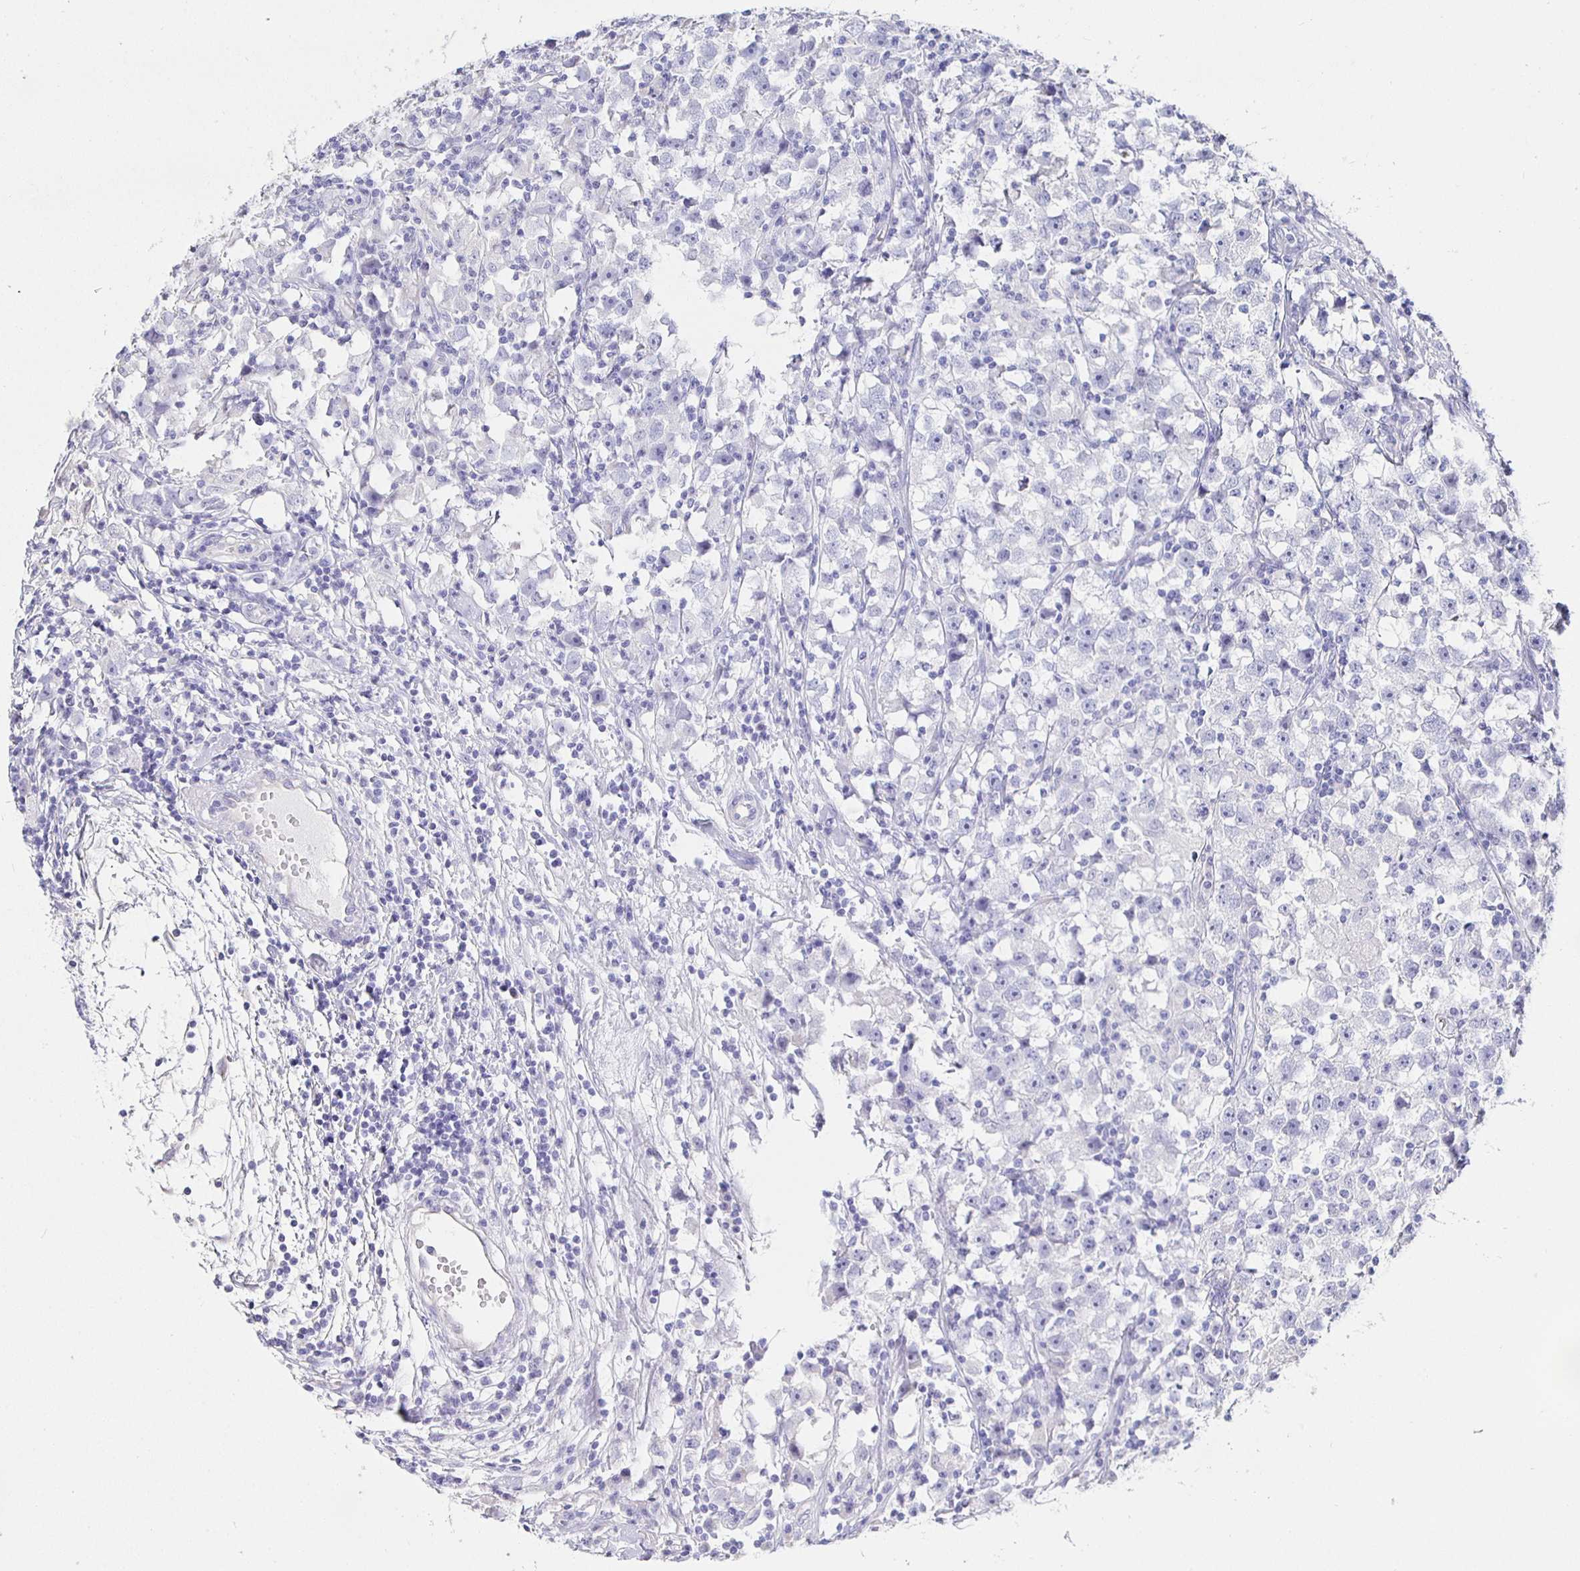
{"staining": {"intensity": "negative", "quantity": "none", "location": "none"}, "tissue": "testis cancer", "cell_type": "Tumor cells", "image_type": "cancer", "snomed": [{"axis": "morphology", "description": "Seminoma, NOS"}, {"axis": "topography", "description": "Testis"}], "caption": "Immunohistochemistry (IHC) of testis cancer shows no staining in tumor cells. The staining is performed using DAB brown chromogen with nuclei counter-stained in using hematoxylin.", "gene": "HSPA4L", "patient": {"sex": "male", "age": 33}}